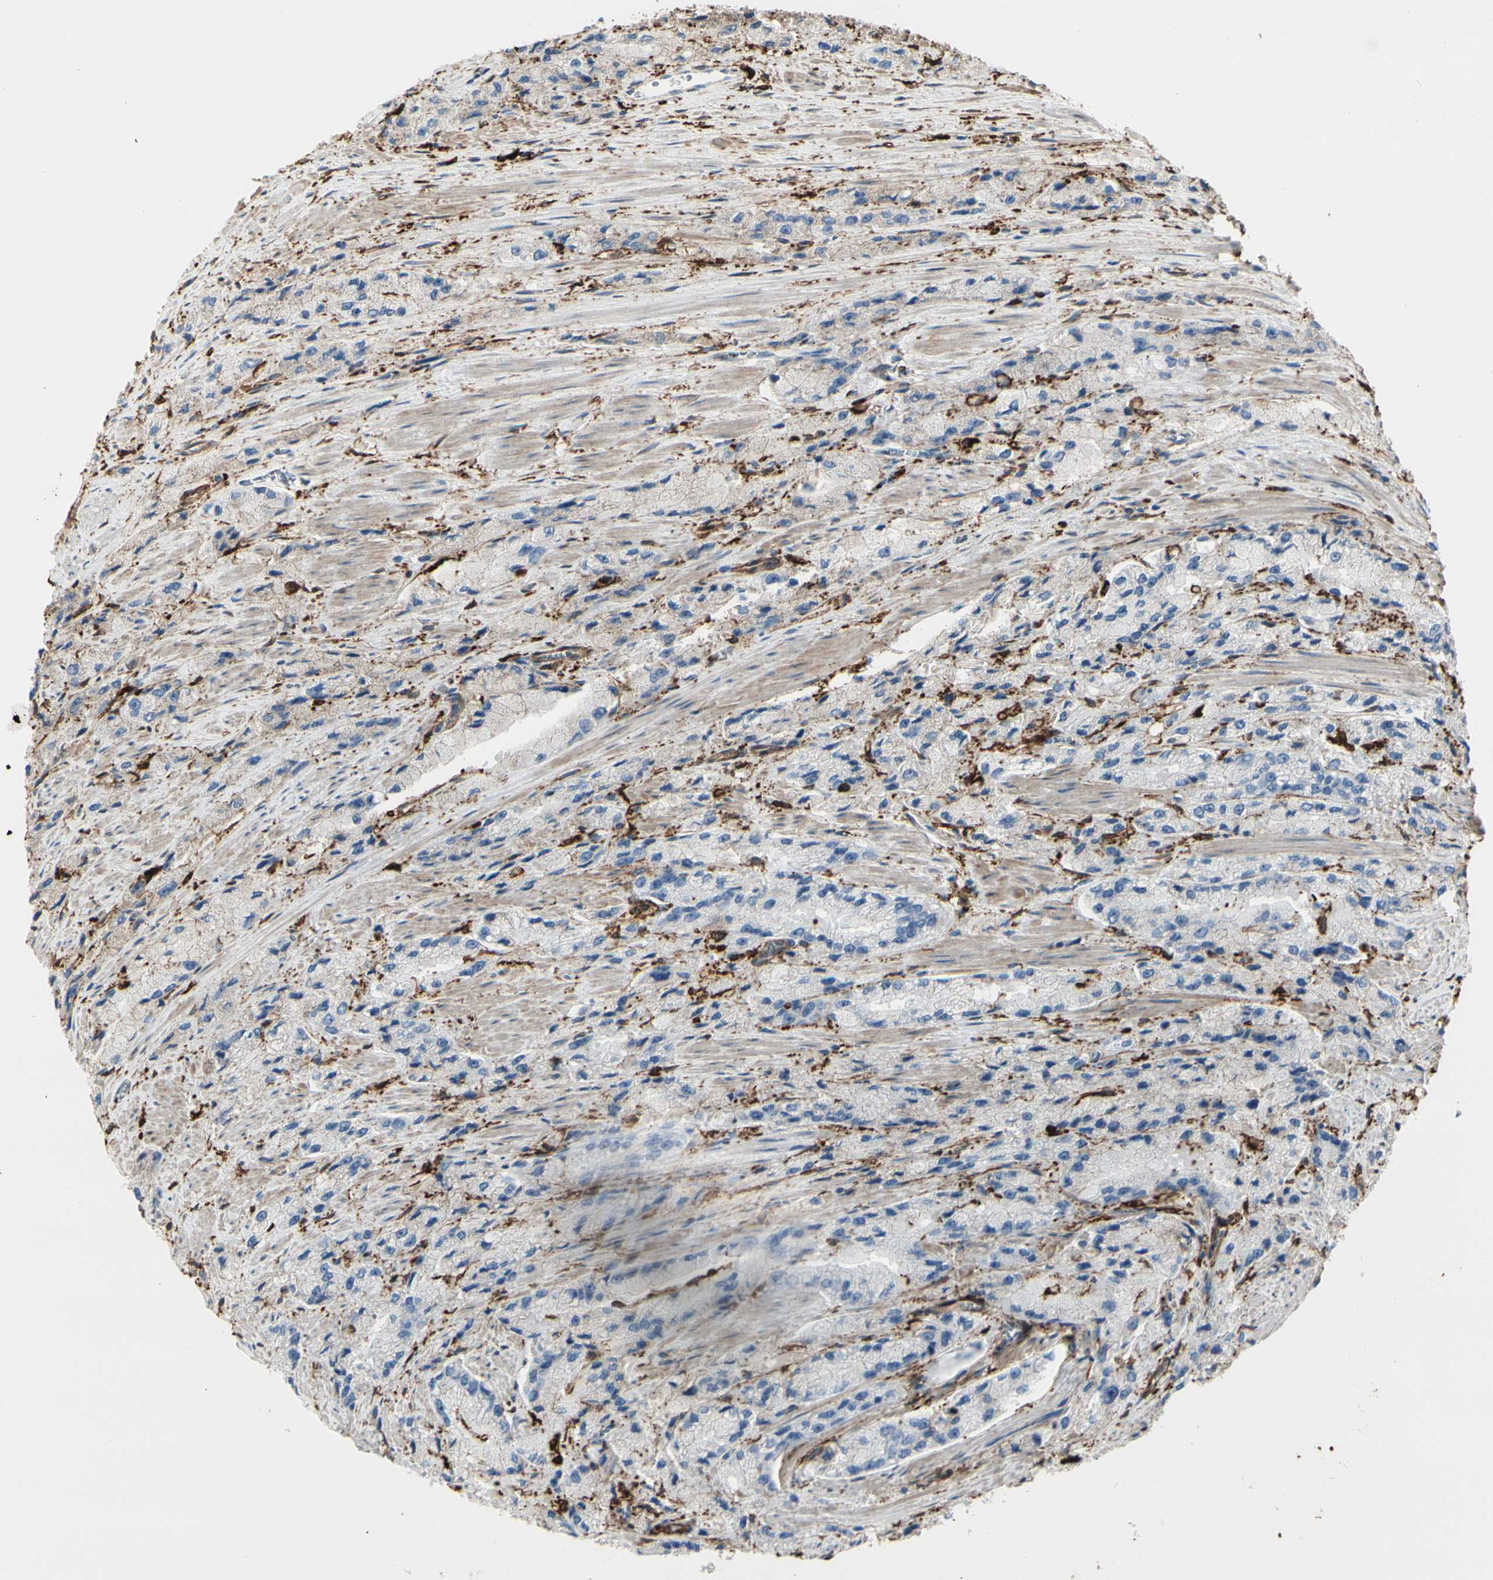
{"staining": {"intensity": "negative", "quantity": "none", "location": "none"}, "tissue": "prostate cancer", "cell_type": "Tumor cells", "image_type": "cancer", "snomed": [{"axis": "morphology", "description": "Adenocarcinoma, High grade"}, {"axis": "topography", "description": "Prostate"}], "caption": "This is an IHC histopathology image of prostate high-grade adenocarcinoma. There is no positivity in tumor cells.", "gene": "GSN", "patient": {"sex": "male", "age": 58}}